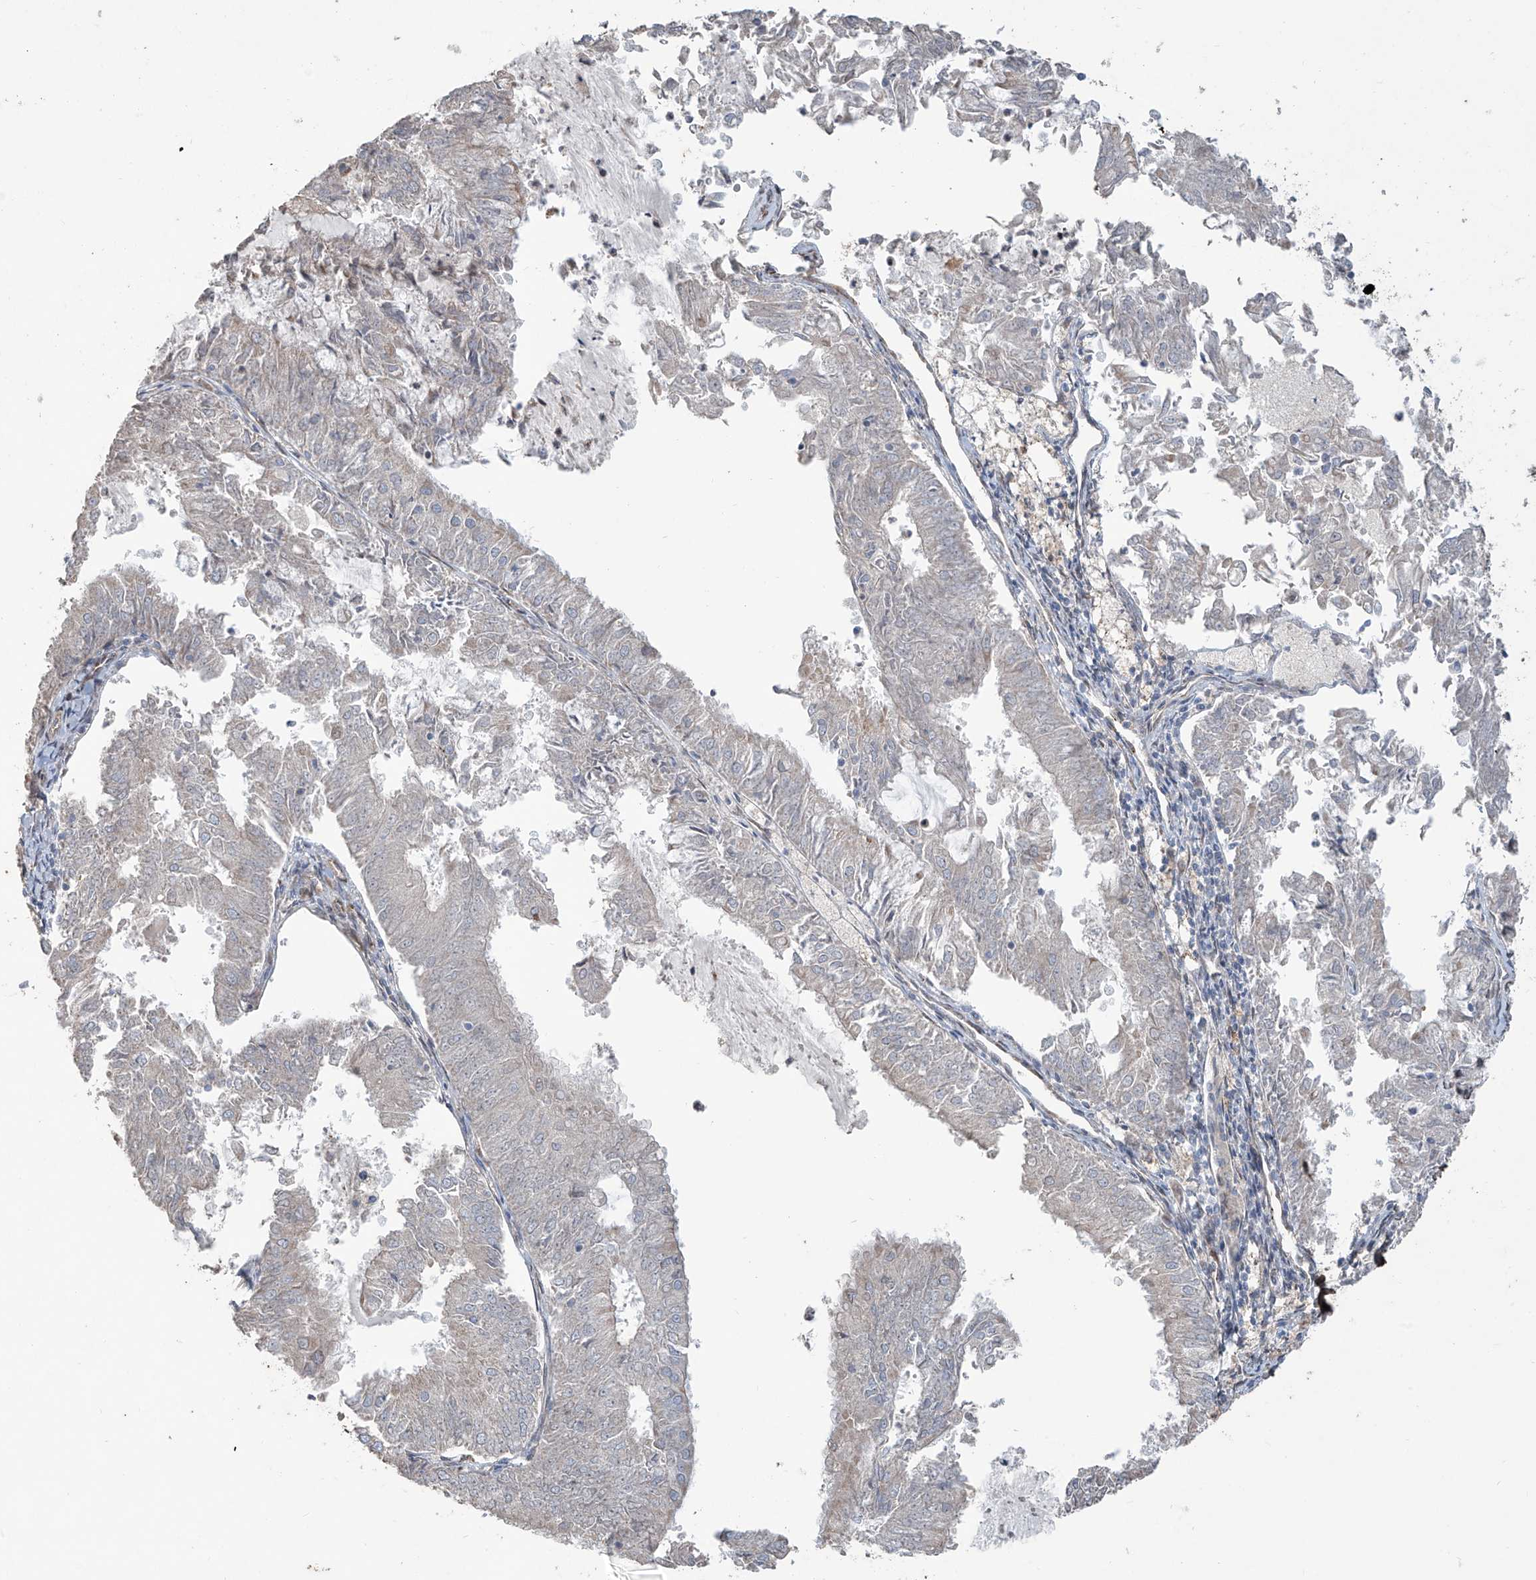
{"staining": {"intensity": "negative", "quantity": "none", "location": "none"}, "tissue": "endometrial cancer", "cell_type": "Tumor cells", "image_type": "cancer", "snomed": [{"axis": "morphology", "description": "Adenocarcinoma, NOS"}, {"axis": "topography", "description": "Endometrium"}], "caption": "Endometrial cancer (adenocarcinoma) was stained to show a protein in brown. There is no significant staining in tumor cells.", "gene": "ABTB1", "patient": {"sex": "female", "age": 57}}